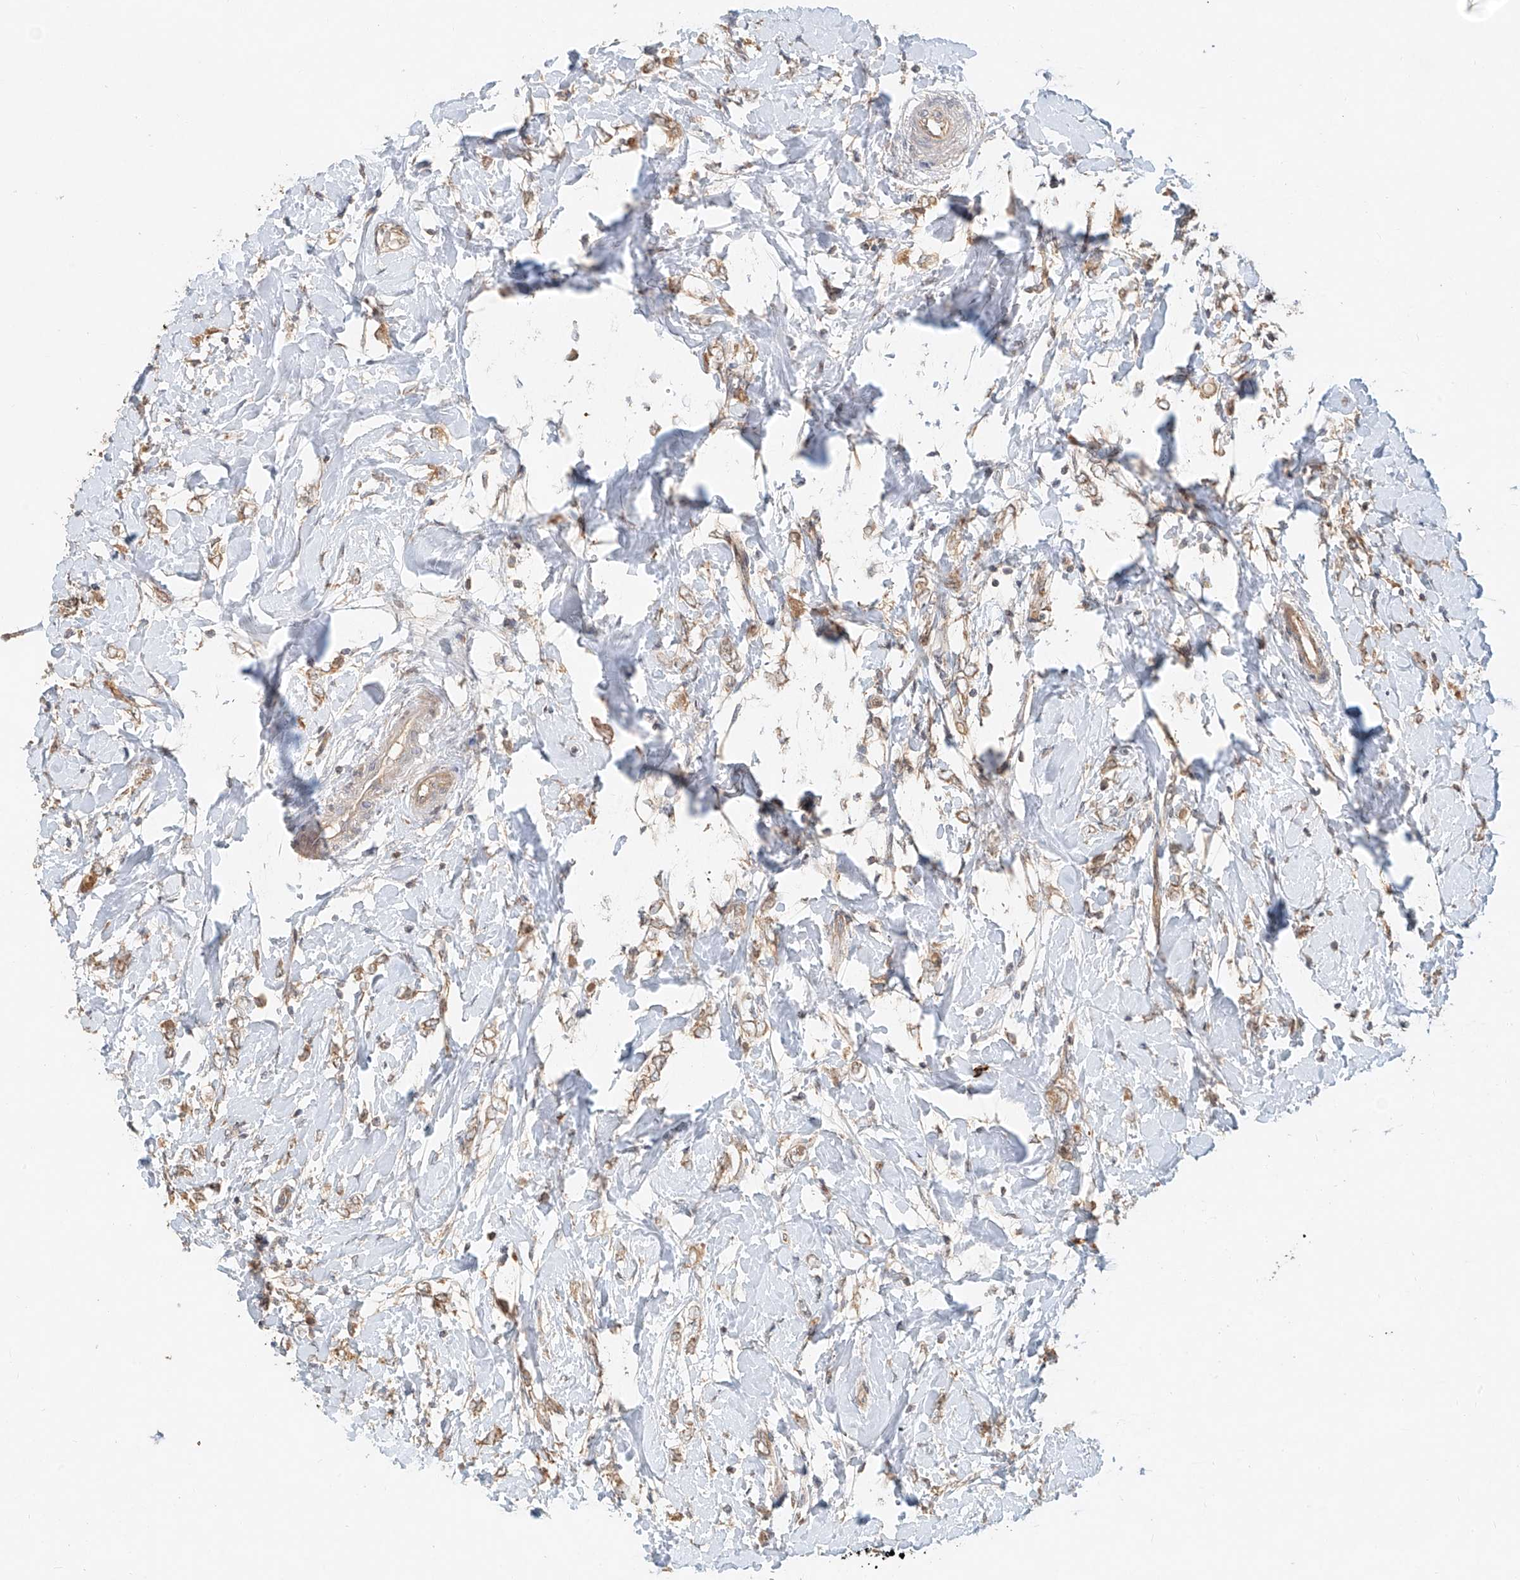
{"staining": {"intensity": "weak", "quantity": ">75%", "location": "cytoplasmic/membranous"}, "tissue": "breast cancer", "cell_type": "Tumor cells", "image_type": "cancer", "snomed": [{"axis": "morphology", "description": "Normal tissue, NOS"}, {"axis": "morphology", "description": "Lobular carcinoma"}, {"axis": "topography", "description": "Breast"}], "caption": "The immunohistochemical stain shows weak cytoplasmic/membranous positivity in tumor cells of breast cancer (lobular carcinoma) tissue.", "gene": "TMEM61", "patient": {"sex": "female", "age": 47}}